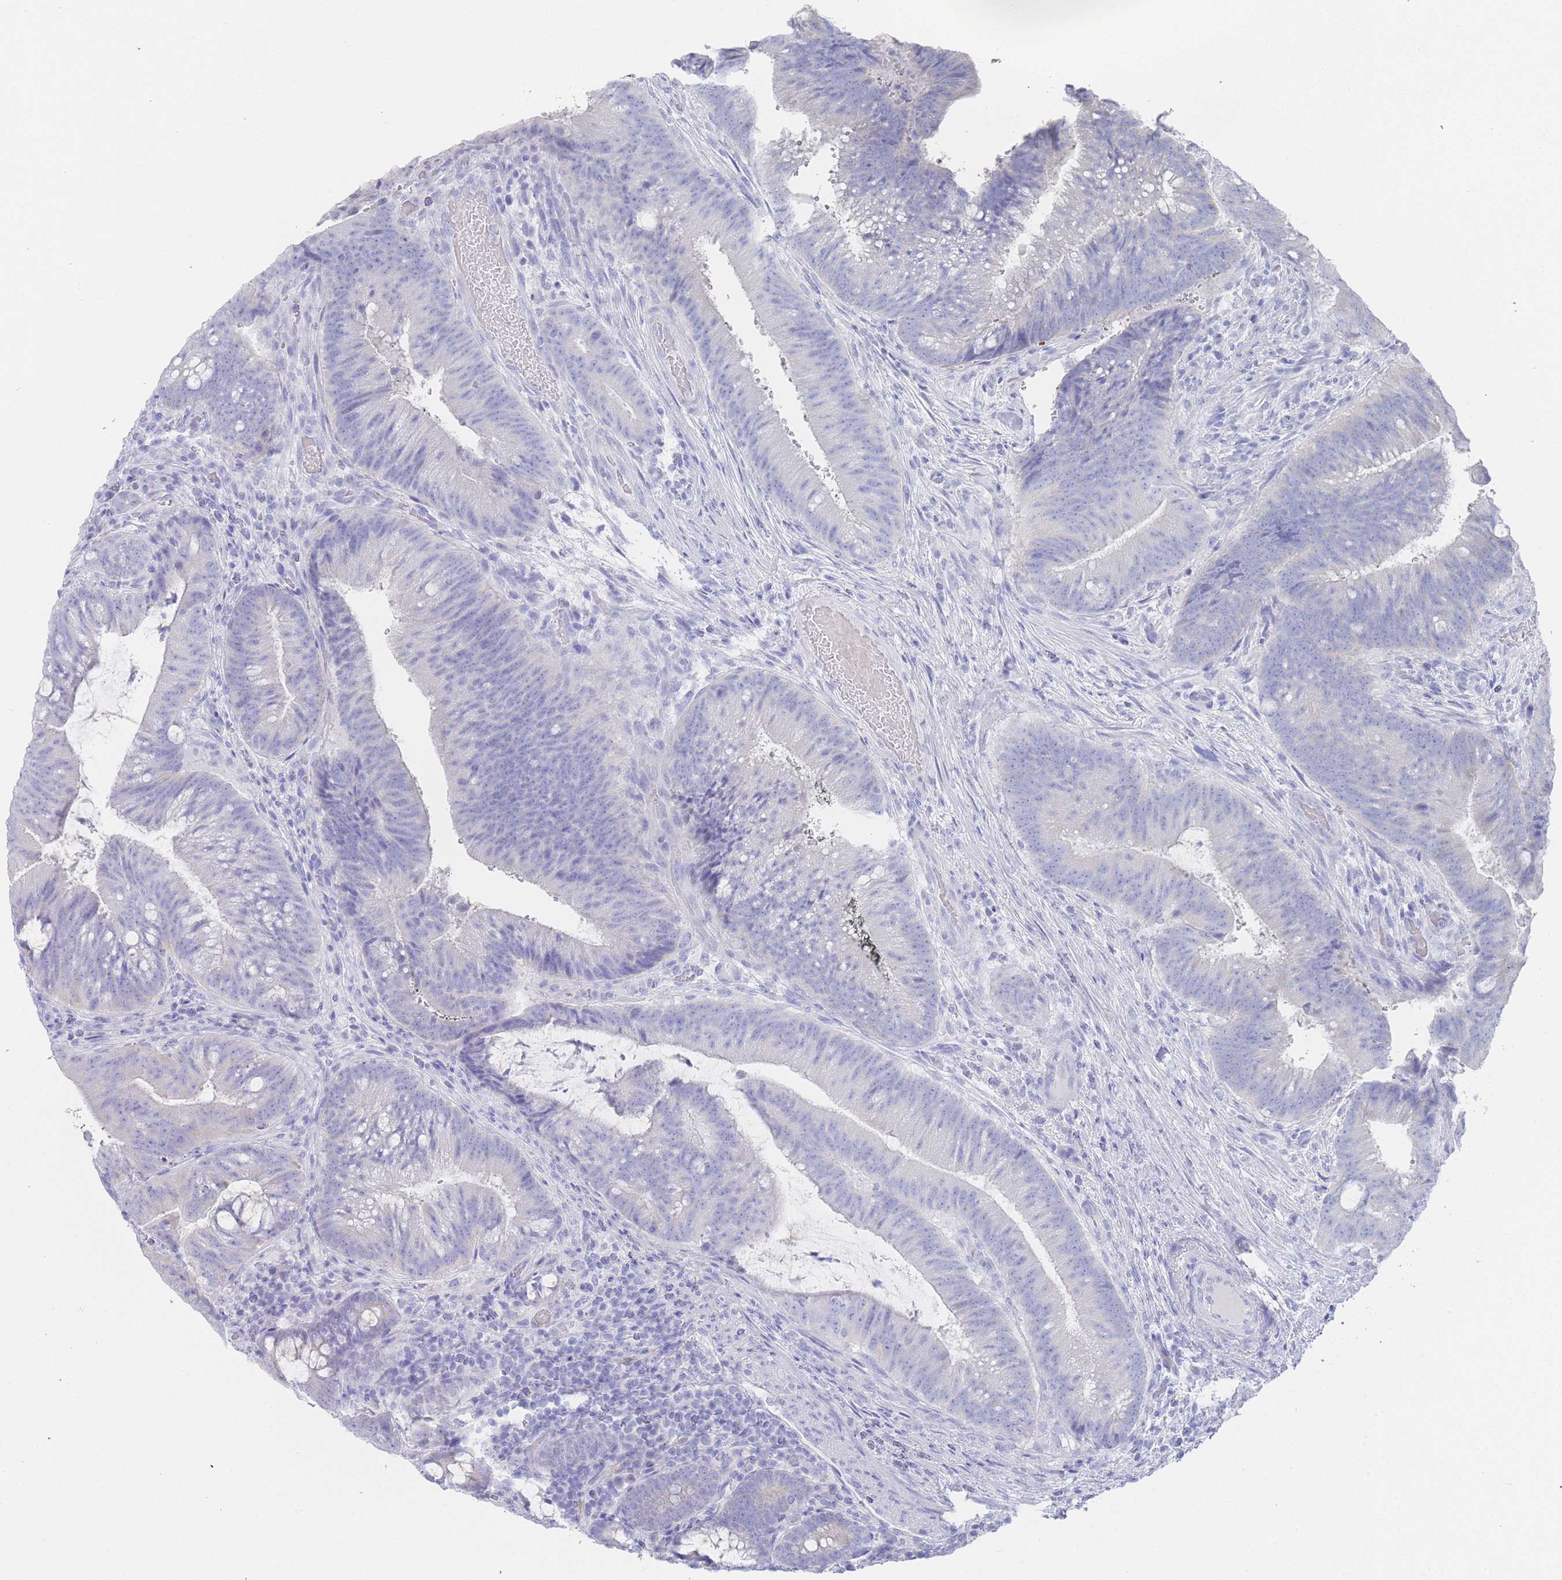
{"staining": {"intensity": "negative", "quantity": "none", "location": "none"}, "tissue": "colorectal cancer", "cell_type": "Tumor cells", "image_type": "cancer", "snomed": [{"axis": "morphology", "description": "Adenocarcinoma, NOS"}, {"axis": "topography", "description": "Colon"}], "caption": "A micrograph of adenocarcinoma (colorectal) stained for a protein shows no brown staining in tumor cells.", "gene": "LRRC37A", "patient": {"sex": "female", "age": 43}}